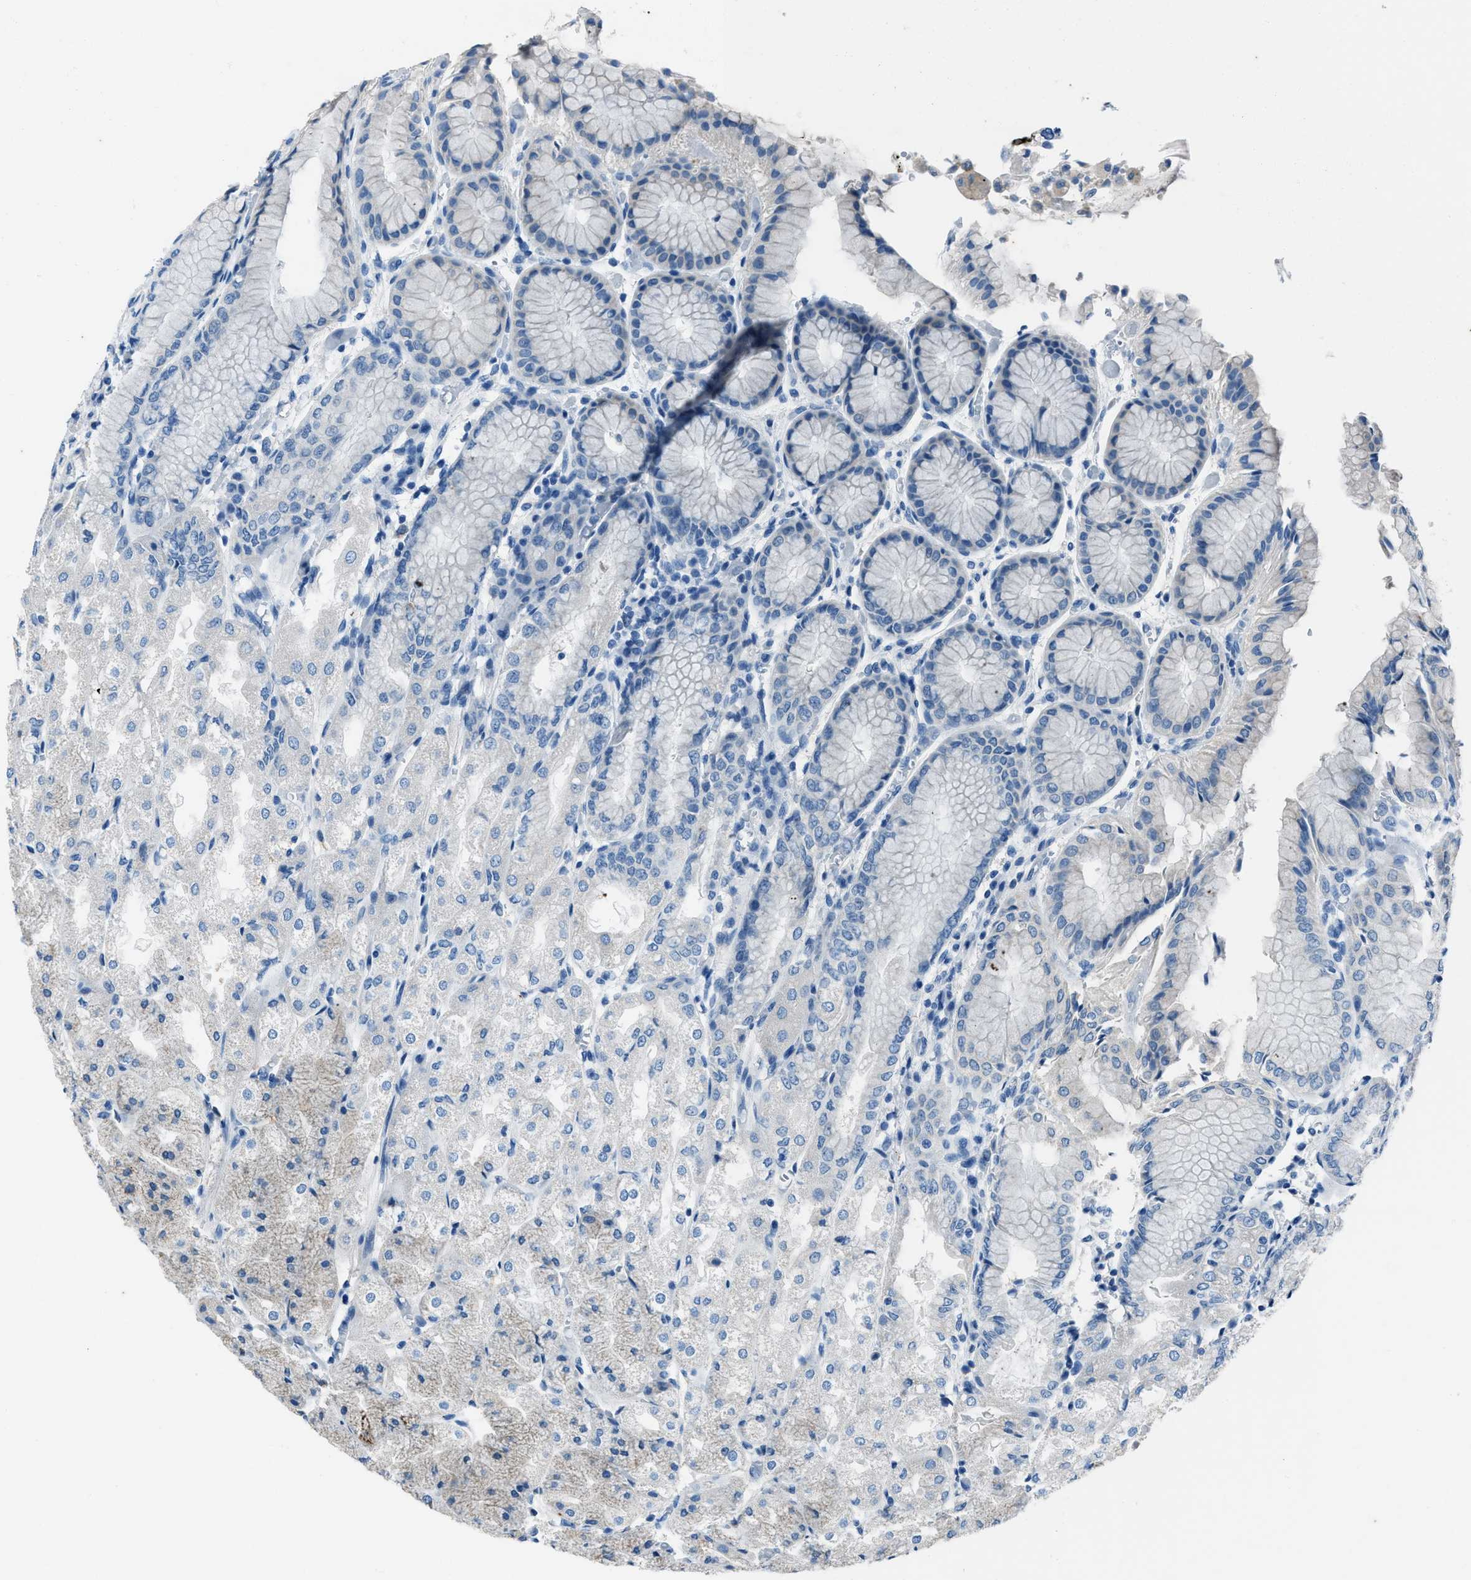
{"staining": {"intensity": "moderate", "quantity": "<25%", "location": "cytoplasmic/membranous"}, "tissue": "stomach", "cell_type": "Glandular cells", "image_type": "normal", "snomed": [{"axis": "morphology", "description": "Normal tissue, NOS"}, {"axis": "topography", "description": "Stomach, upper"}], "caption": "A micrograph of stomach stained for a protein displays moderate cytoplasmic/membranous brown staining in glandular cells. (Brightfield microscopy of DAB IHC at high magnification).", "gene": "AMACR", "patient": {"sex": "male", "age": 72}}